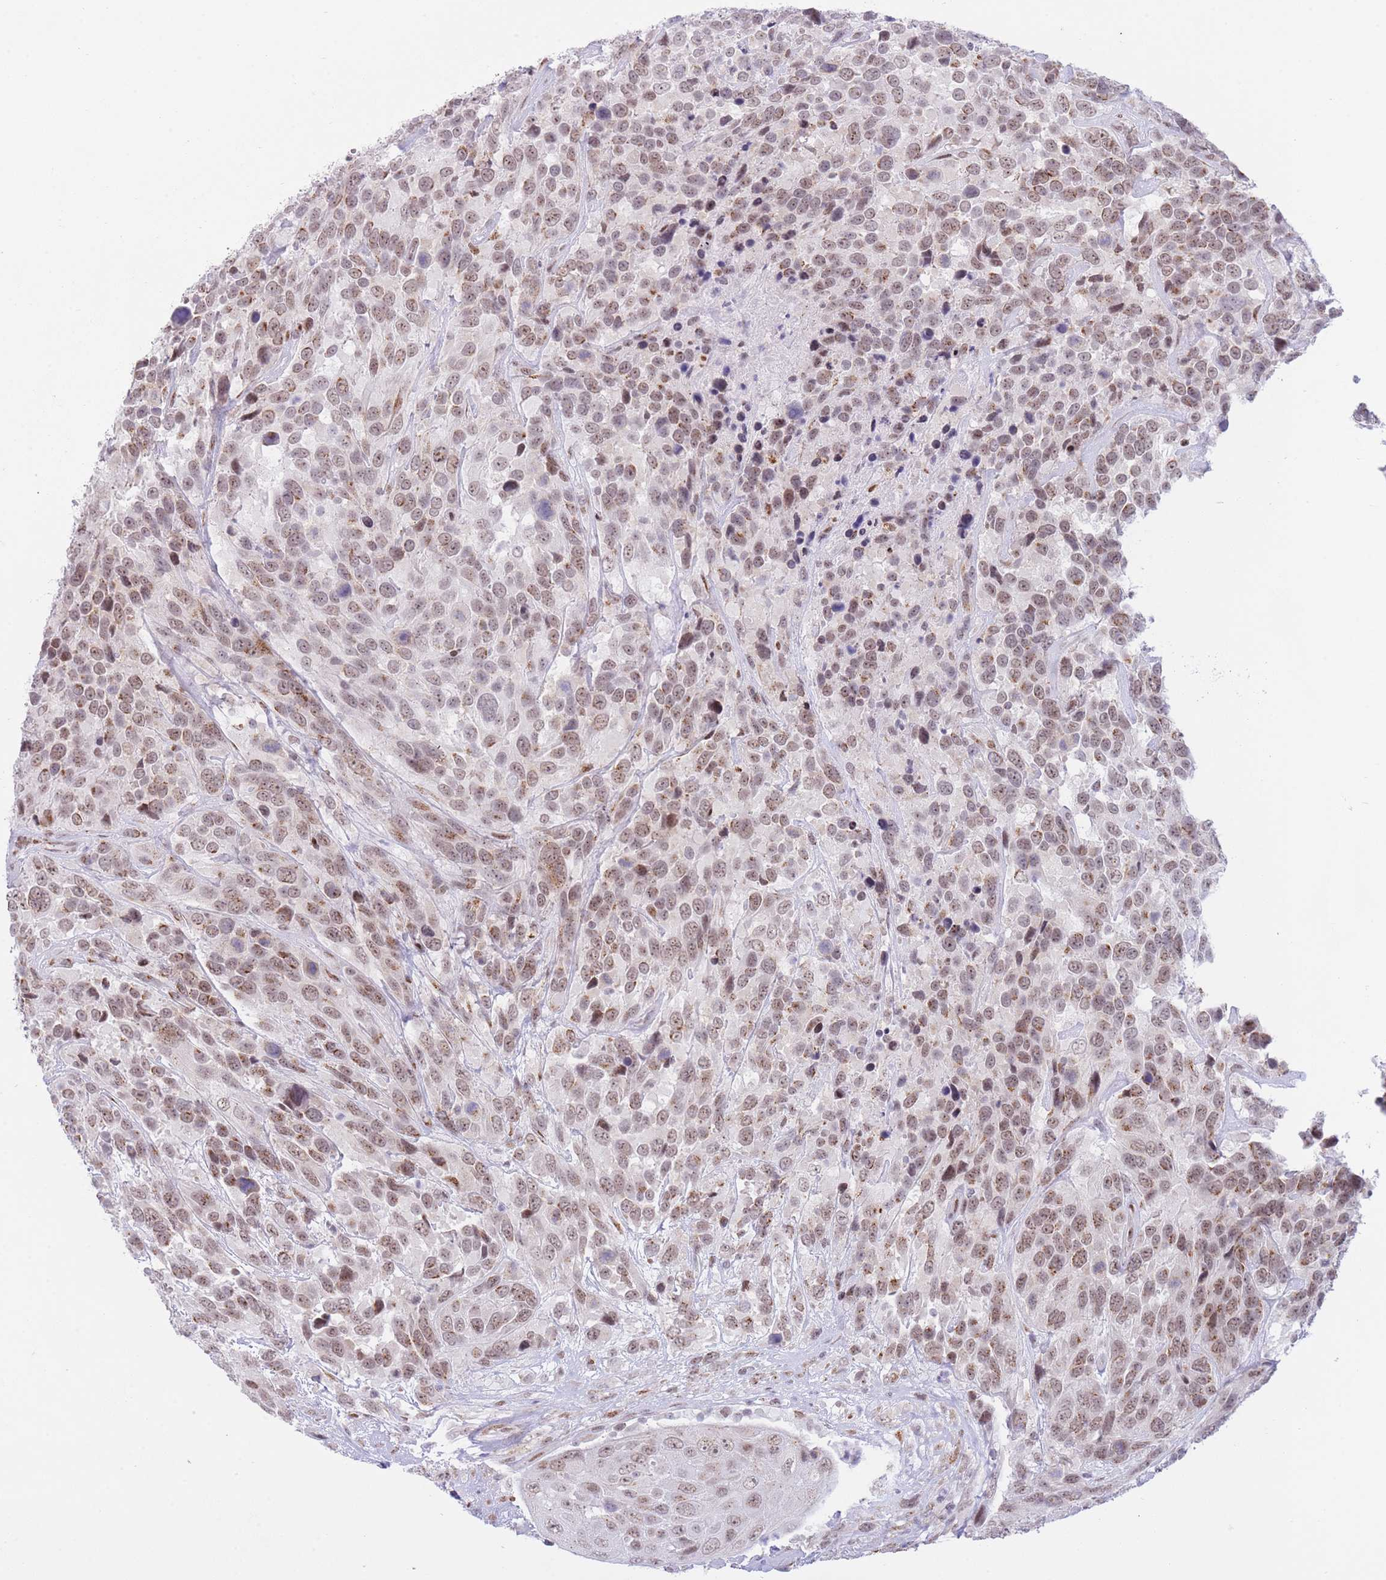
{"staining": {"intensity": "moderate", "quantity": ">75%", "location": "cytoplasmic/membranous,nuclear"}, "tissue": "urothelial cancer", "cell_type": "Tumor cells", "image_type": "cancer", "snomed": [{"axis": "morphology", "description": "Urothelial carcinoma, High grade"}, {"axis": "topography", "description": "Urinary bladder"}], "caption": "Tumor cells reveal medium levels of moderate cytoplasmic/membranous and nuclear expression in approximately >75% of cells in human high-grade urothelial carcinoma. The staining was performed using DAB (3,3'-diaminobenzidine) to visualize the protein expression in brown, while the nuclei were stained in blue with hematoxylin (Magnification: 20x).", "gene": "INO80C", "patient": {"sex": "female", "age": 70}}